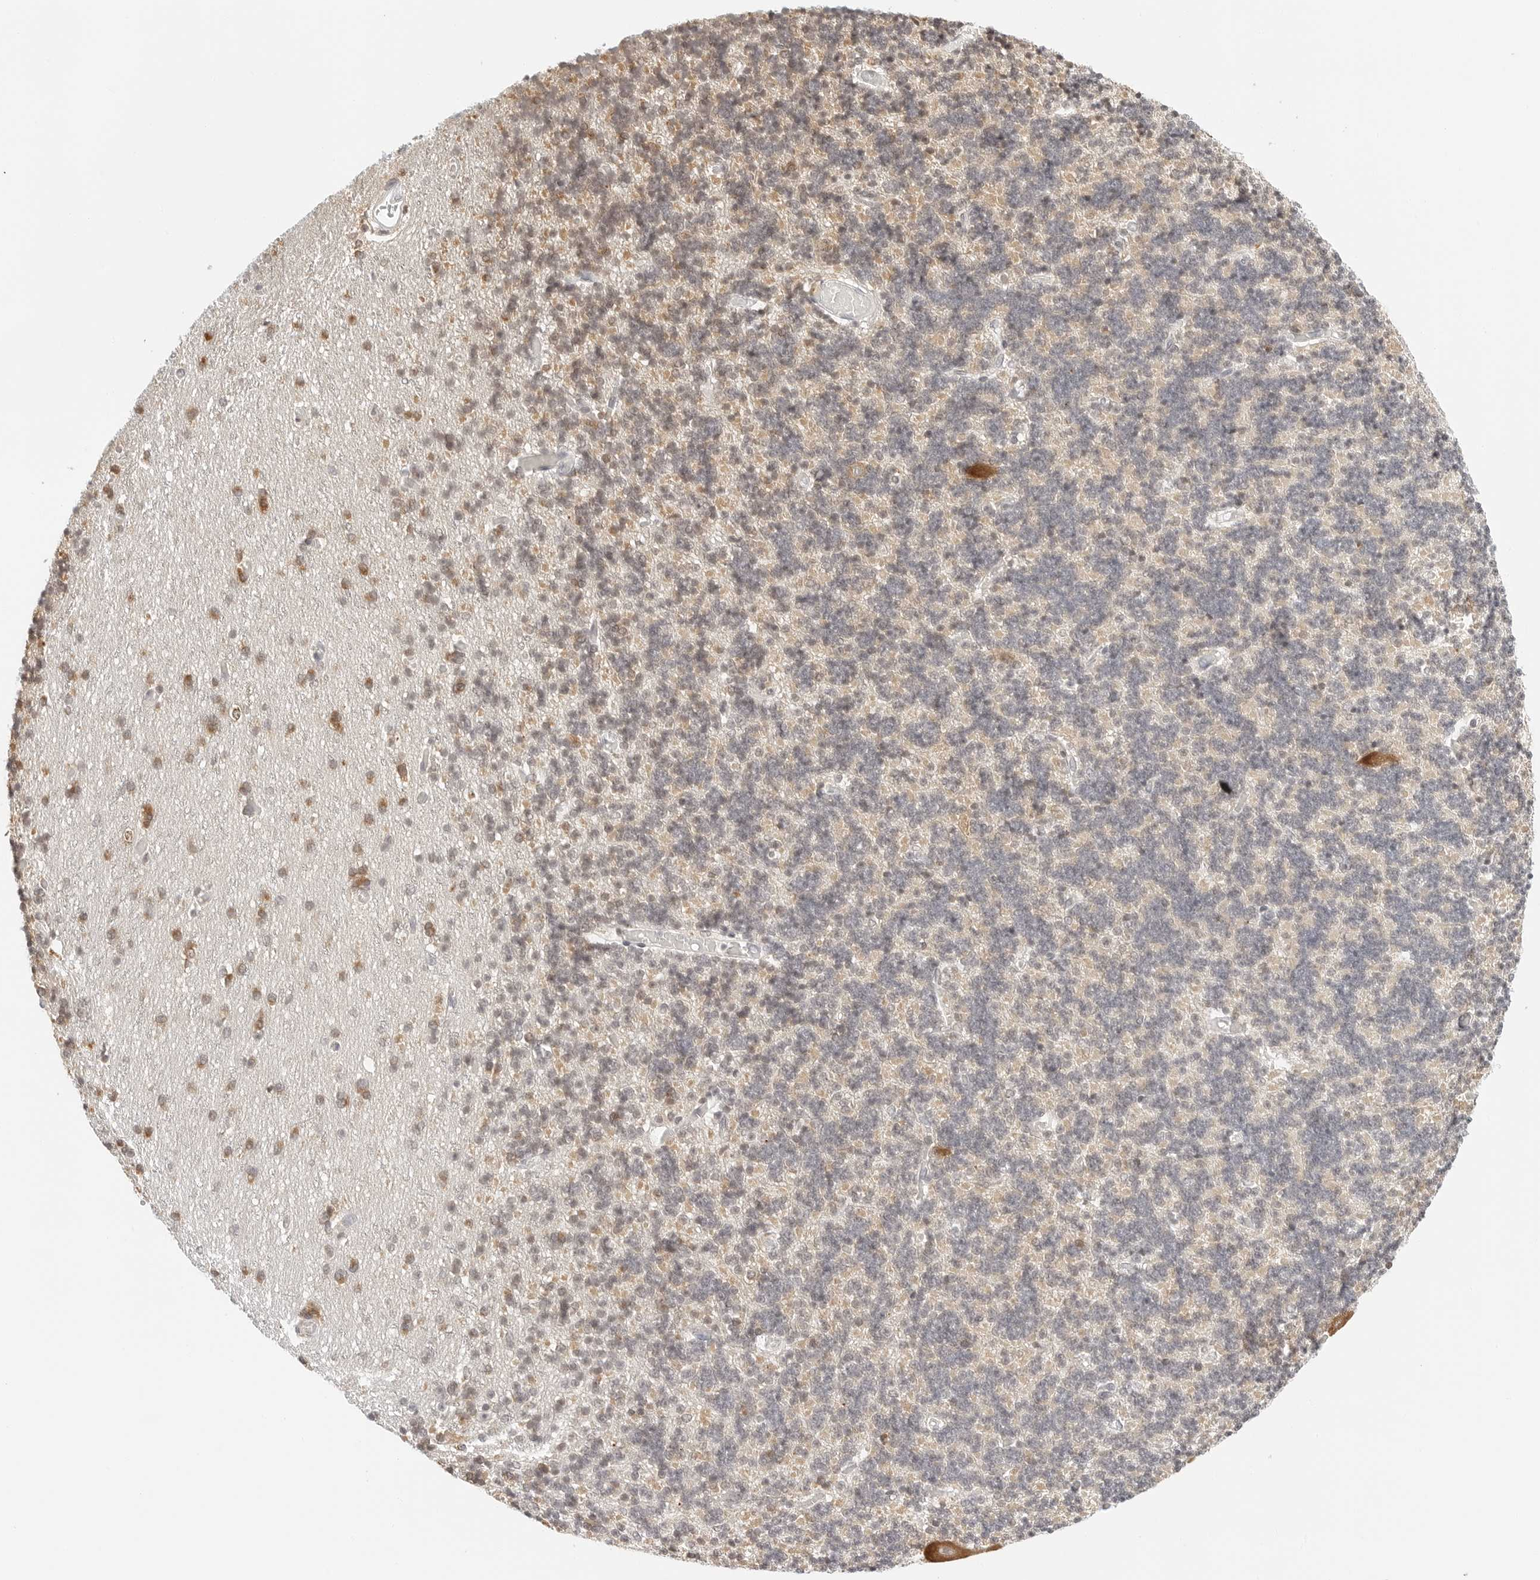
{"staining": {"intensity": "moderate", "quantity": "25%-75%", "location": "cytoplasmic/membranous"}, "tissue": "cerebellum", "cell_type": "Cells in granular layer", "image_type": "normal", "snomed": [{"axis": "morphology", "description": "Normal tissue, NOS"}, {"axis": "topography", "description": "Cerebellum"}], "caption": "An immunohistochemistry micrograph of unremarkable tissue is shown. Protein staining in brown shows moderate cytoplasmic/membranous positivity in cerebellum within cells in granular layer. The protein is shown in brown color, while the nuclei are stained blue.", "gene": "ATL1", "patient": {"sex": "male", "age": 37}}